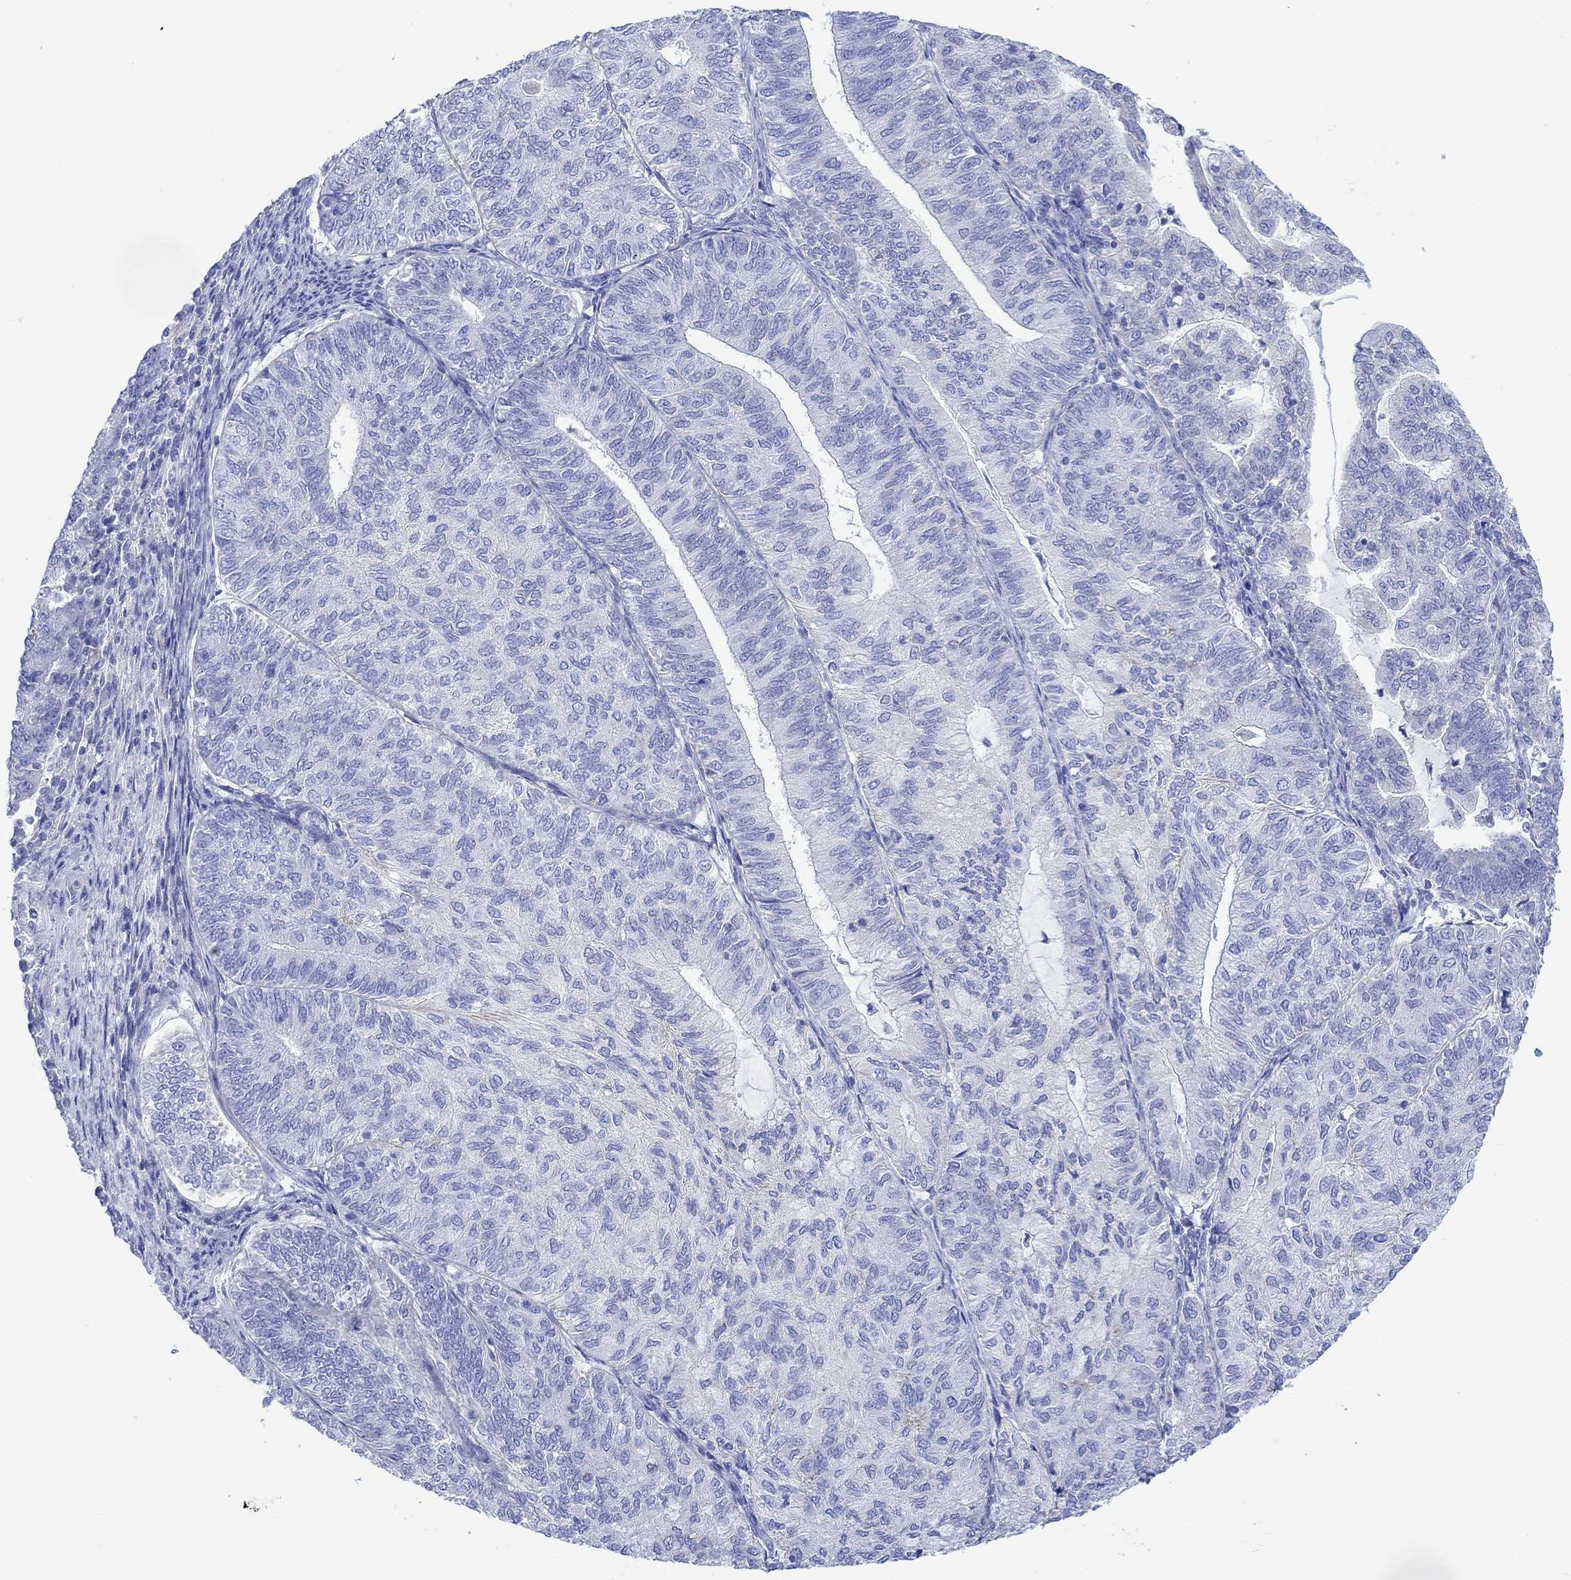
{"staining": {"intensity": "negative", "quantity": "none", "location": "none"}, "tissue": "endometrial cancer", "cell_type": "Tumor cells", "image_type": "cancer", "snomed": [{"axis": "morphology", "description": "Adenocarcinoma, NOS"}, {"axis": "topography", "description": "Endometrium"}], "caption": "Tumor cells show no significant protein staining in endometrial adenocarcinoma. Brightfield microscopy of immunohistochemistry (IHC) stained with DAB (3,3'-diaminobenzidine) (brown) and hematoxylin (blue), captured at high magnification.", "gene": "REEP6", "patient": {"sex": "female", "age": 82}}